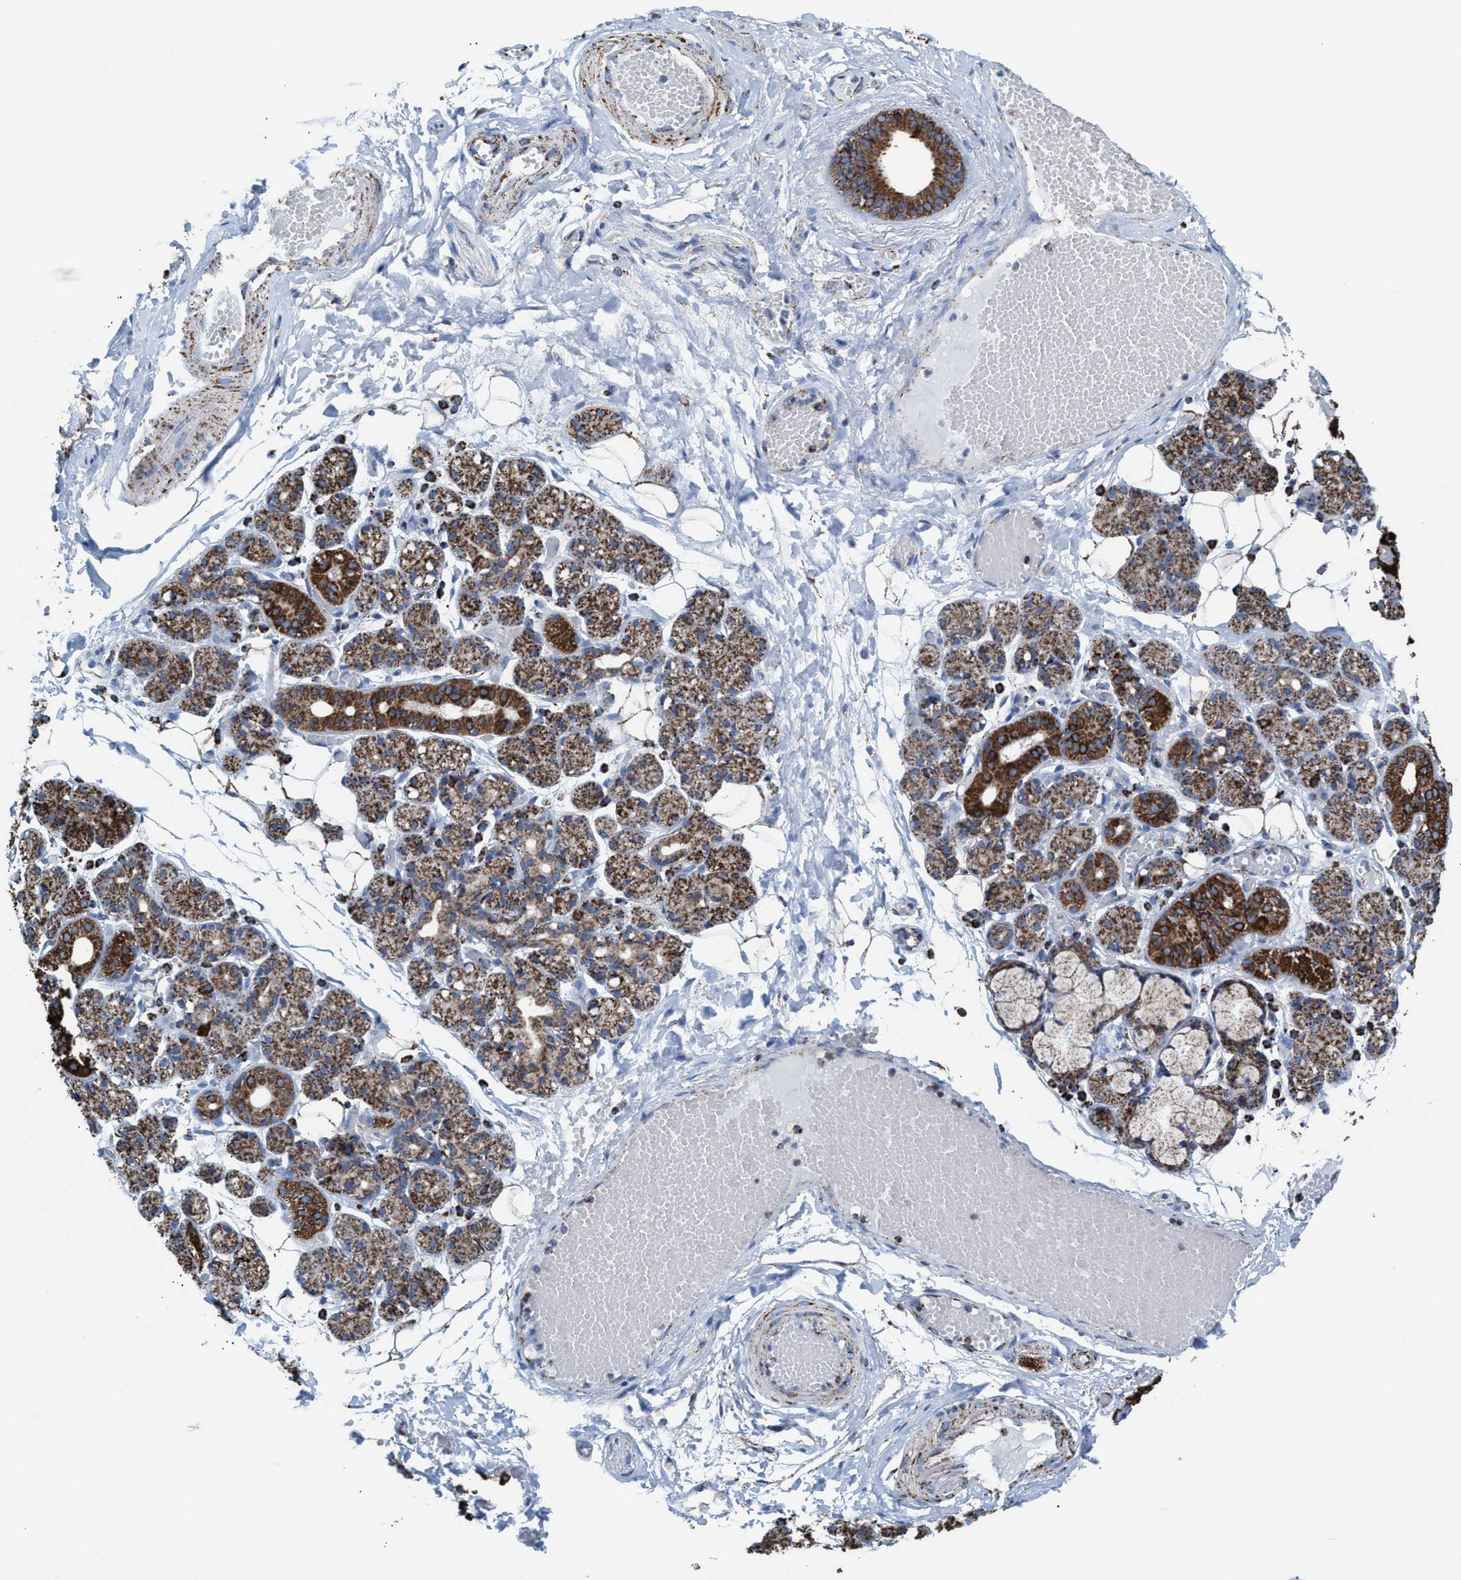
{"staining": {"intensity": "strong", "quantity": ">75%", "location": "cytoplasmic/membranous"}, "tissue": "salivary gland", "cell_type": "Glandular cells", "image_type": "normal", "snomed": [{"axis": "morphology", "description": "Normal tissue, NOS"}, {"axis": "topography", "description": "Salivary gland"}], "caption": "IHC photomicrograph of benign salivary gland stained for a protein (brown), which demonstrates high levels of strong cytoplasmic/membranous positivity in approximately >75% of glandular cells.", "gene": "ECHS1", "patient": {"sex": "male", "age": 63}}